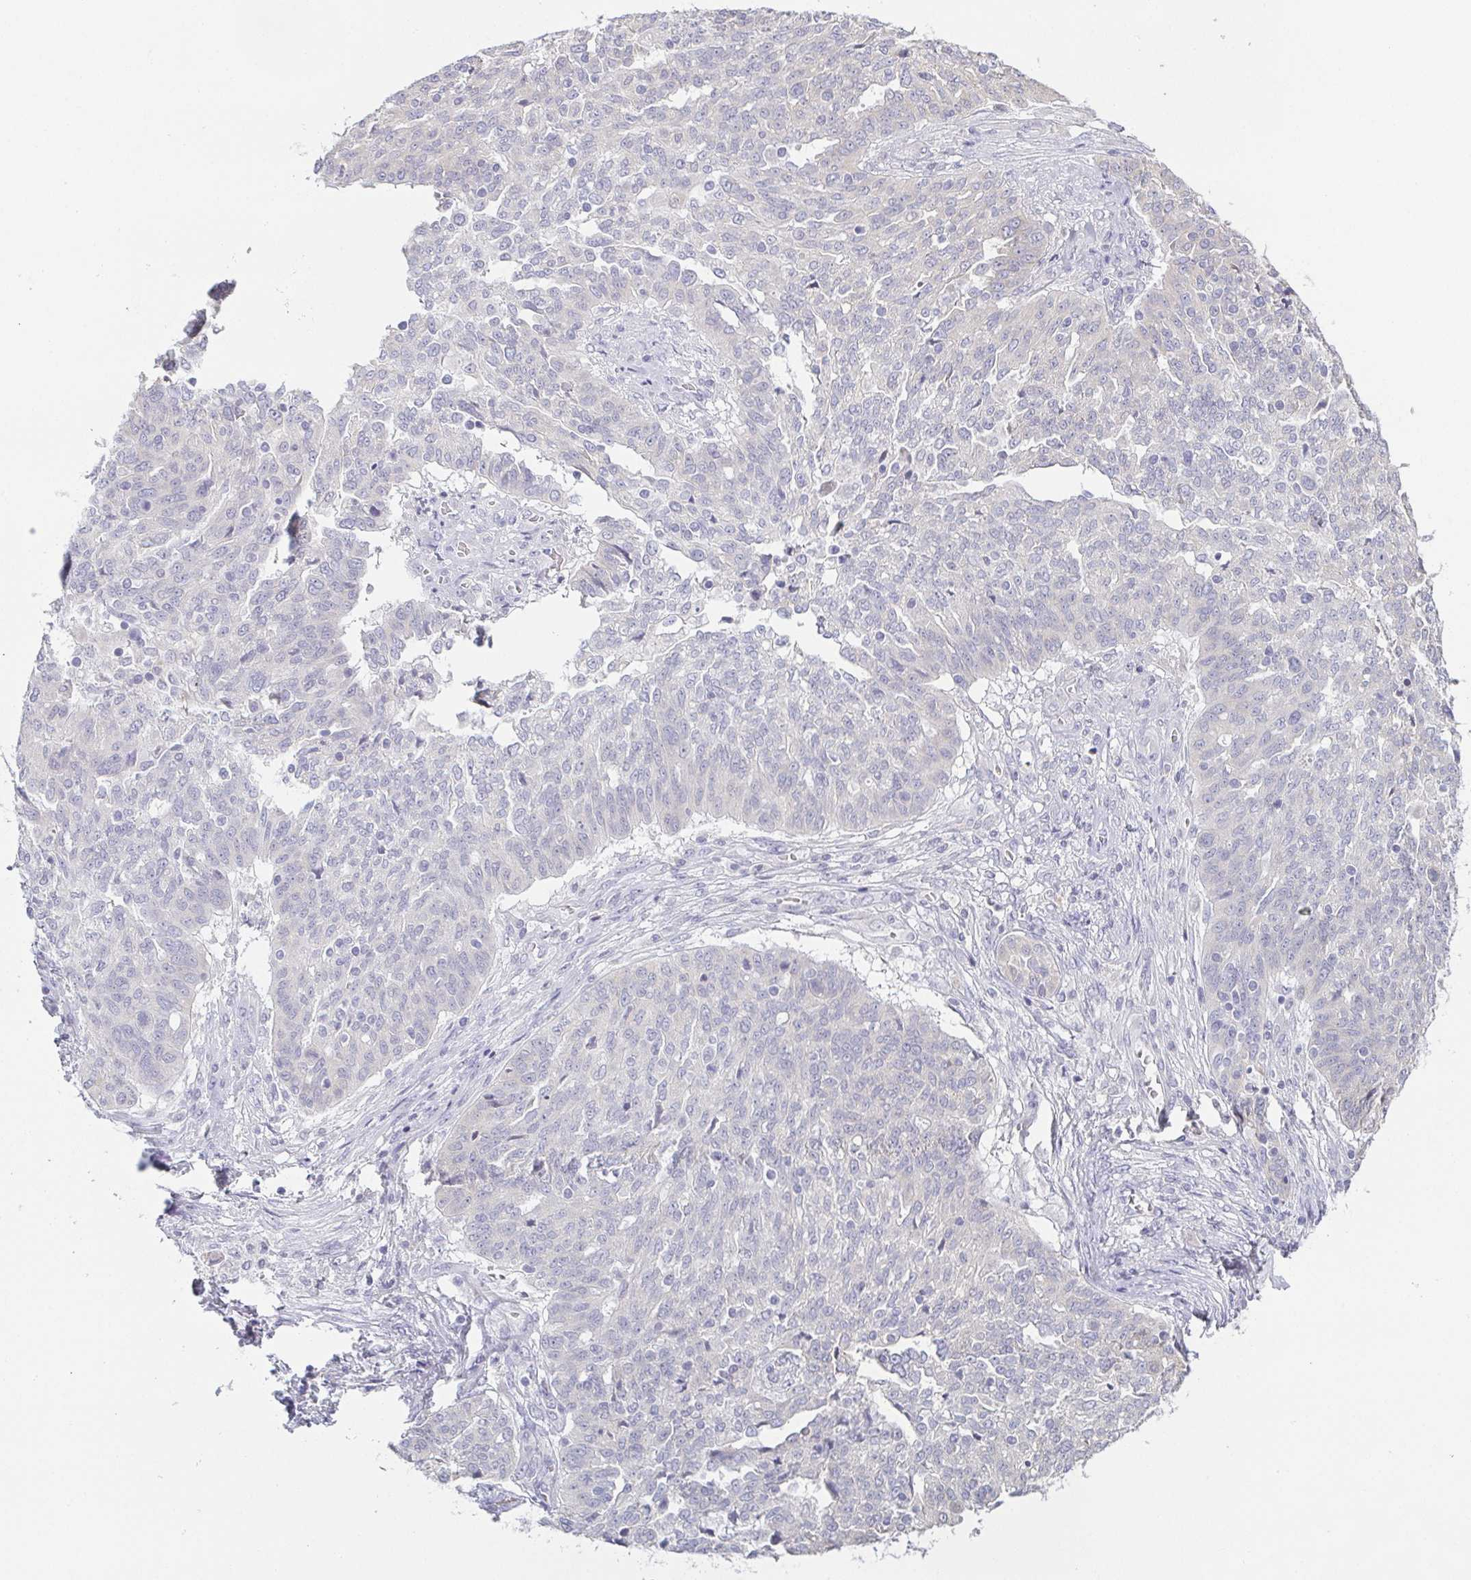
{"staining": {"intensity": "negative", "quantity": "none", "location": "none"}, "tissue": "ovarian cancer", "cell_type": "Tumor cells", "image_type": "cancer", "snomed": [{"axis": "morphology", "description": "Cystadenocarcinoma, serous, NOS"}, {"axis": "topography", "description": "Ovary"}], "caption": "High power microscopy histopathology image of an immunohistochemistry histopathology image of ovarian cancer, revealing no significant expression in tumor cells.", "gene": "PRR27", "patient": {"sex": "female", "age": 67}}